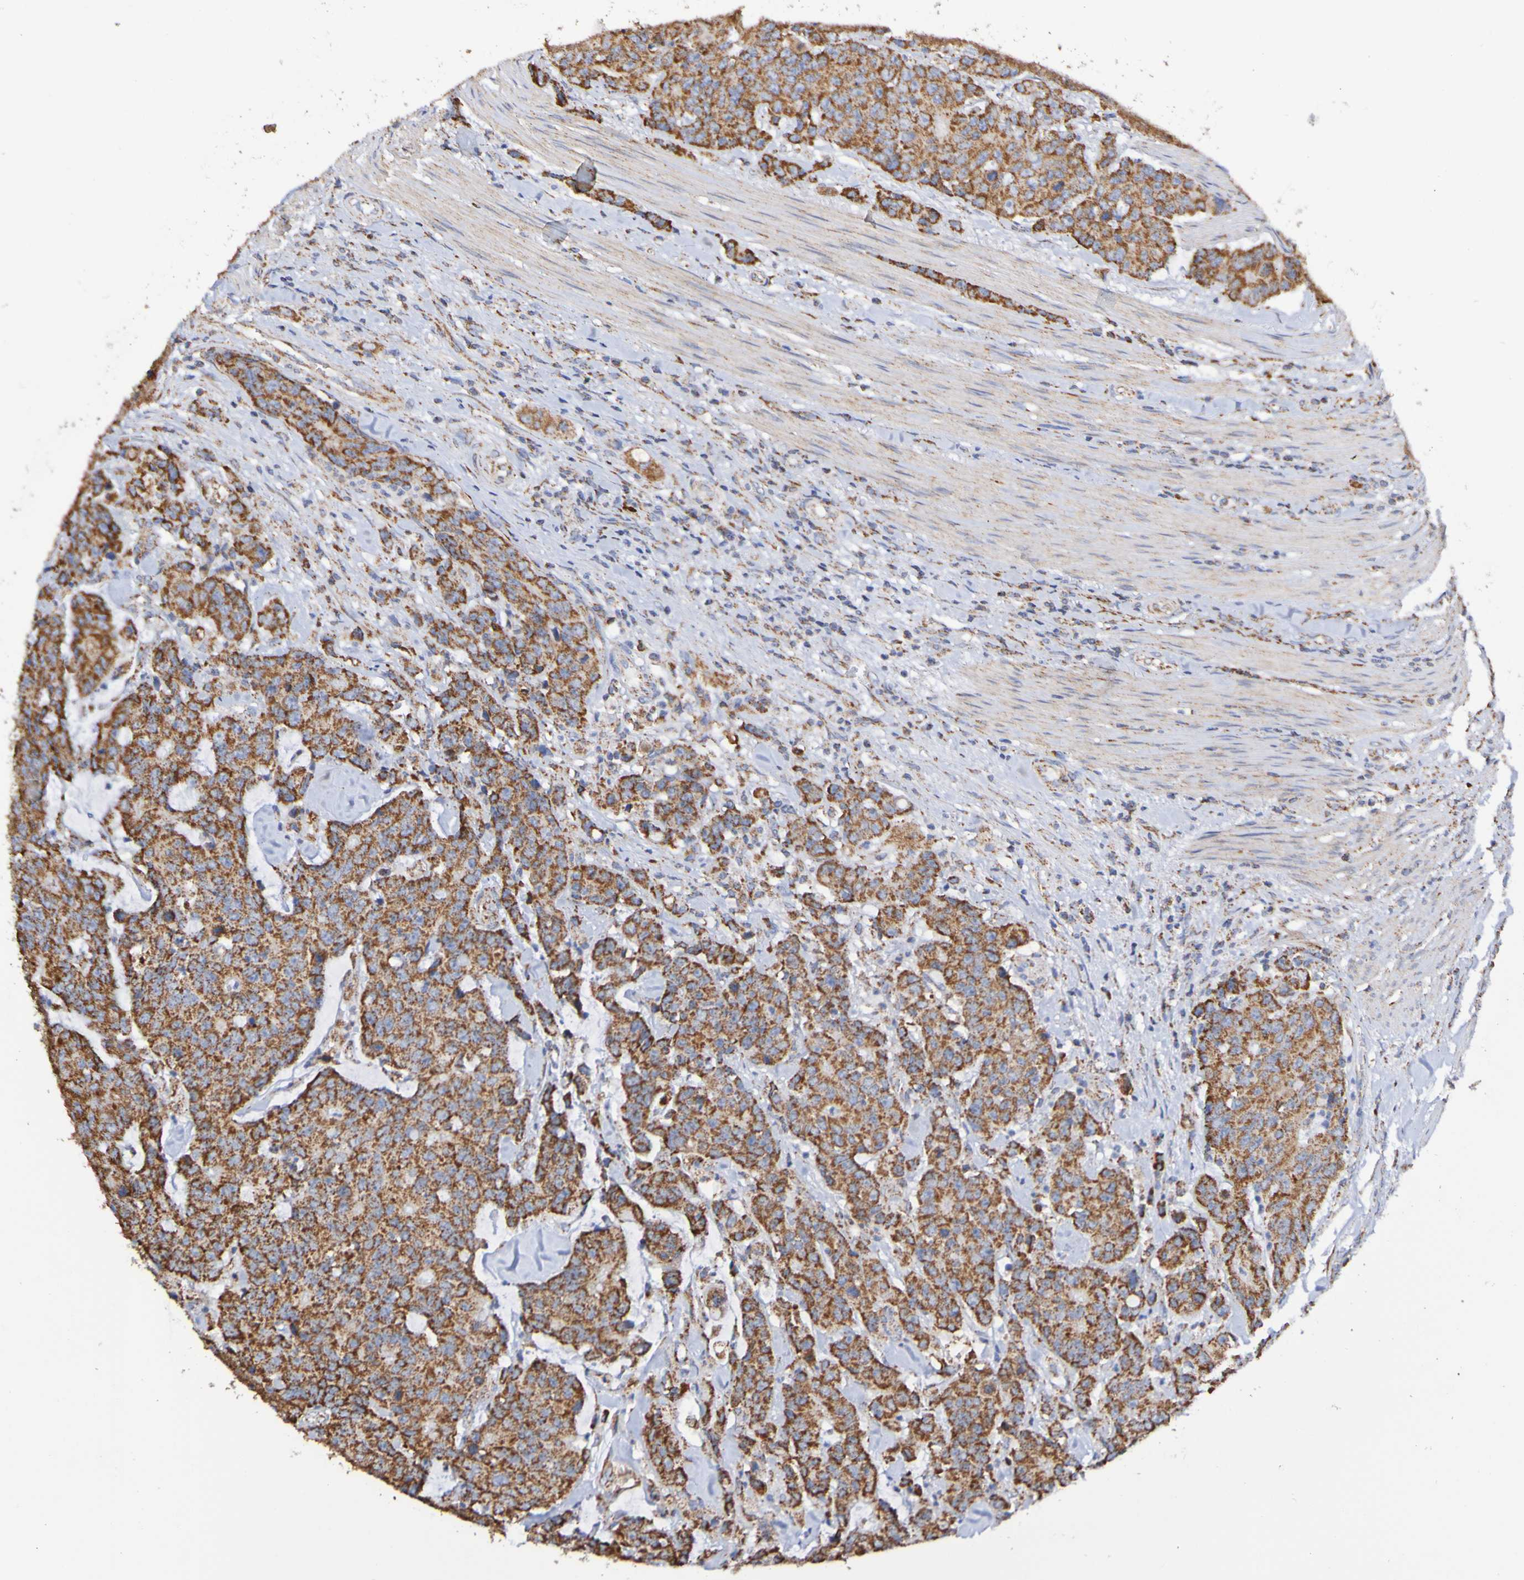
{"staining": {"intensity": "strong", "quantity": ">75%", "location": "cytoplasmic/membranous"}, "tissue": "colorectal cancer", "cell_type": "Tumor cells", "image_type": "cancer", "snomed": [{"axis": "morphology", "description": "Adenocarcinoma, NOS"}, {"axis": "topography", "description": "Colon"}], "caption": "Immunohistochemistry image of human colorectal cancer (adenocarcinoma) stained for a protein (brown), which exhibits high levels of strong cytoplasmic/membranous staining in about >75% of tumor cells.", "gene": "IL18R1", "patient": {"sex": "female", "age": 86}}